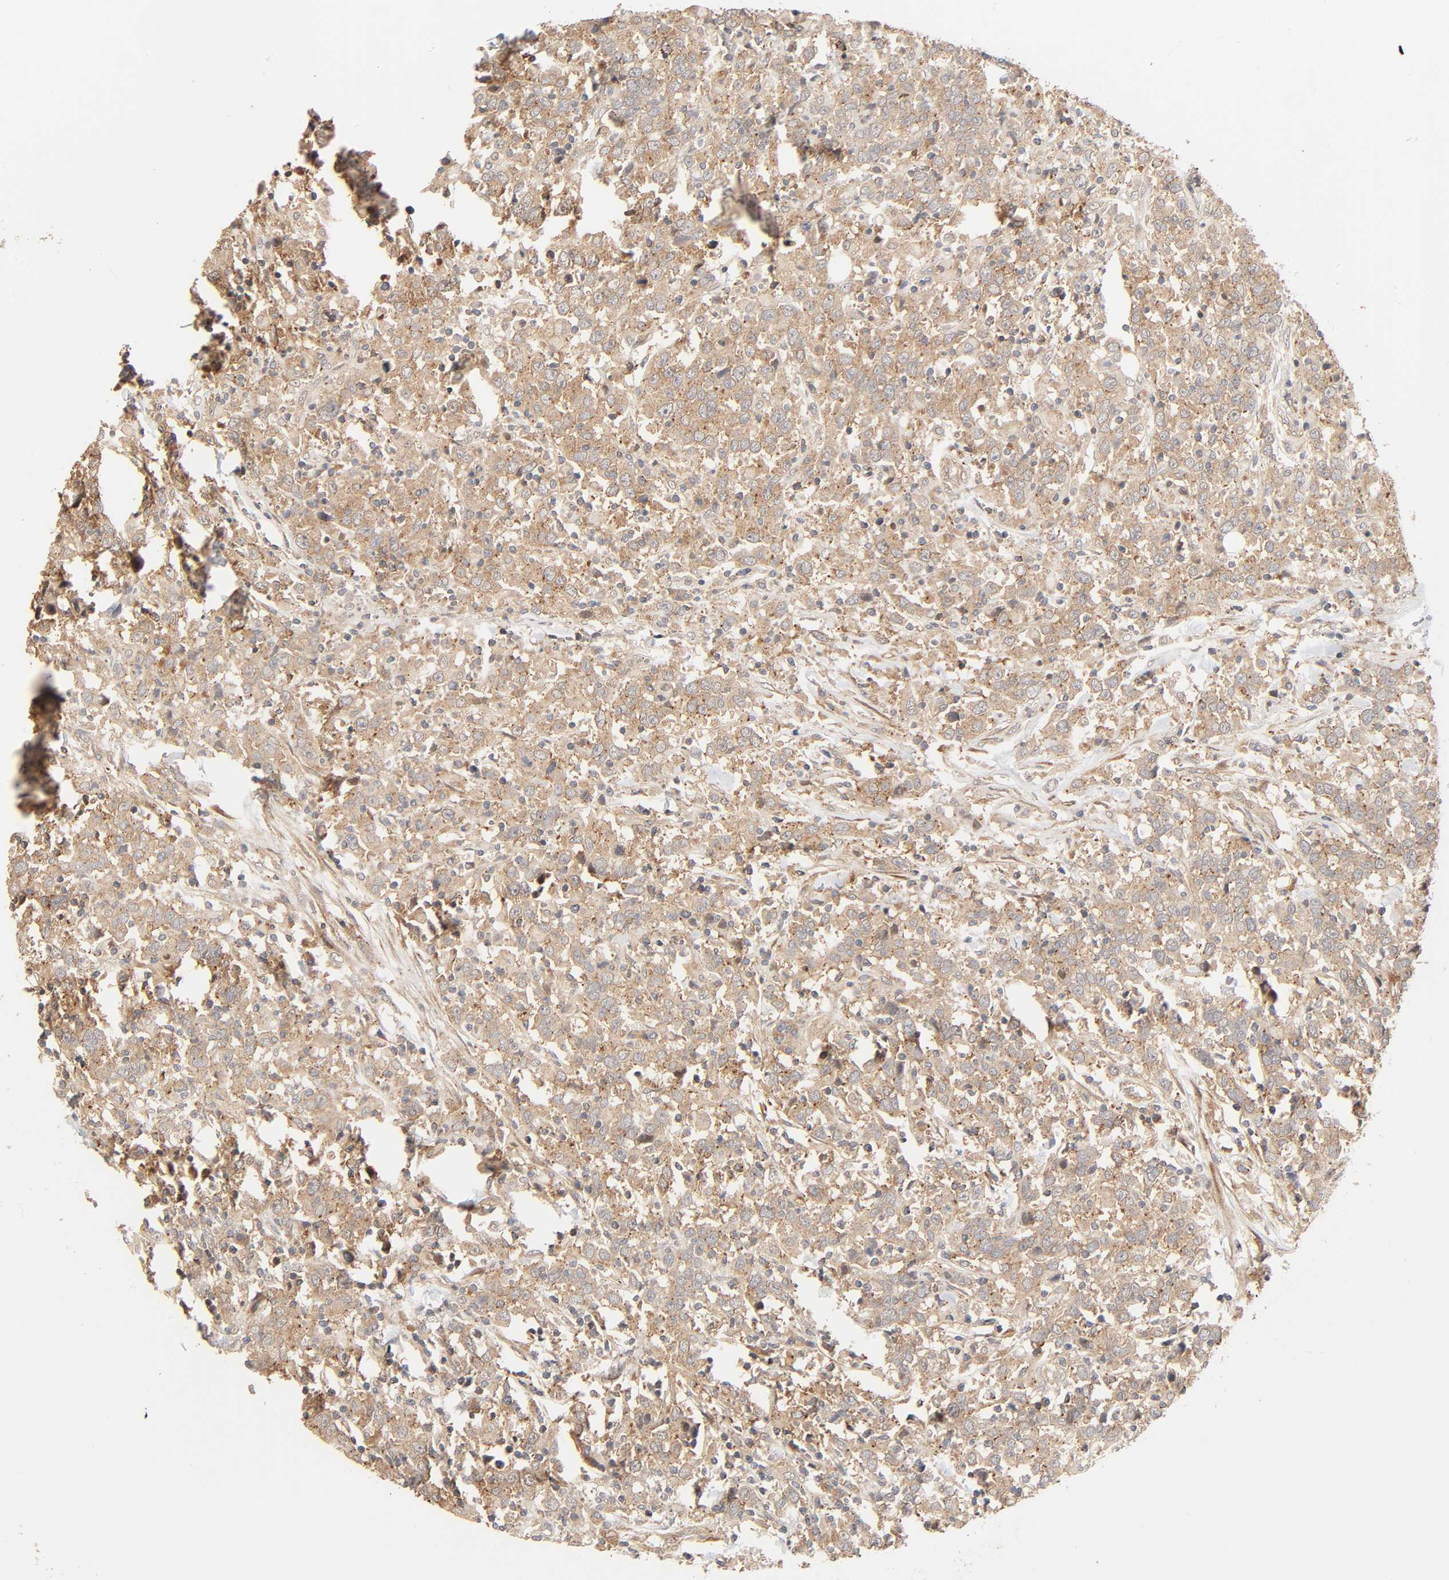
{"staining": {"intensity": "moderate", "quantity": ">75%", "location": "cytoplasmic/membranous"}, "tissue": "urothelial cancer", "cell_type": "Tumor cells", "image_type": "cancer", "snomed": [{"axis": "morphology", "description": "Urothelial carcinoma, High grade"}, {"axis": "topography", "description": "Urinary bladder"}], "caption": "Protein expression analysis of human urothelial carcinoma (high-grade) reveals moderate cytoplasmic/membranous positivity in approximately >75% of tumor cells. The staining was performed using DAB (3,3'-diaminobenzidine) to visualize the protein expression in brown, while the nuclei were stained in blue with hematoxylin (Magnification: 20x).", "gene": "NEMF", "patient": {"sex": "male", "age": 61}}